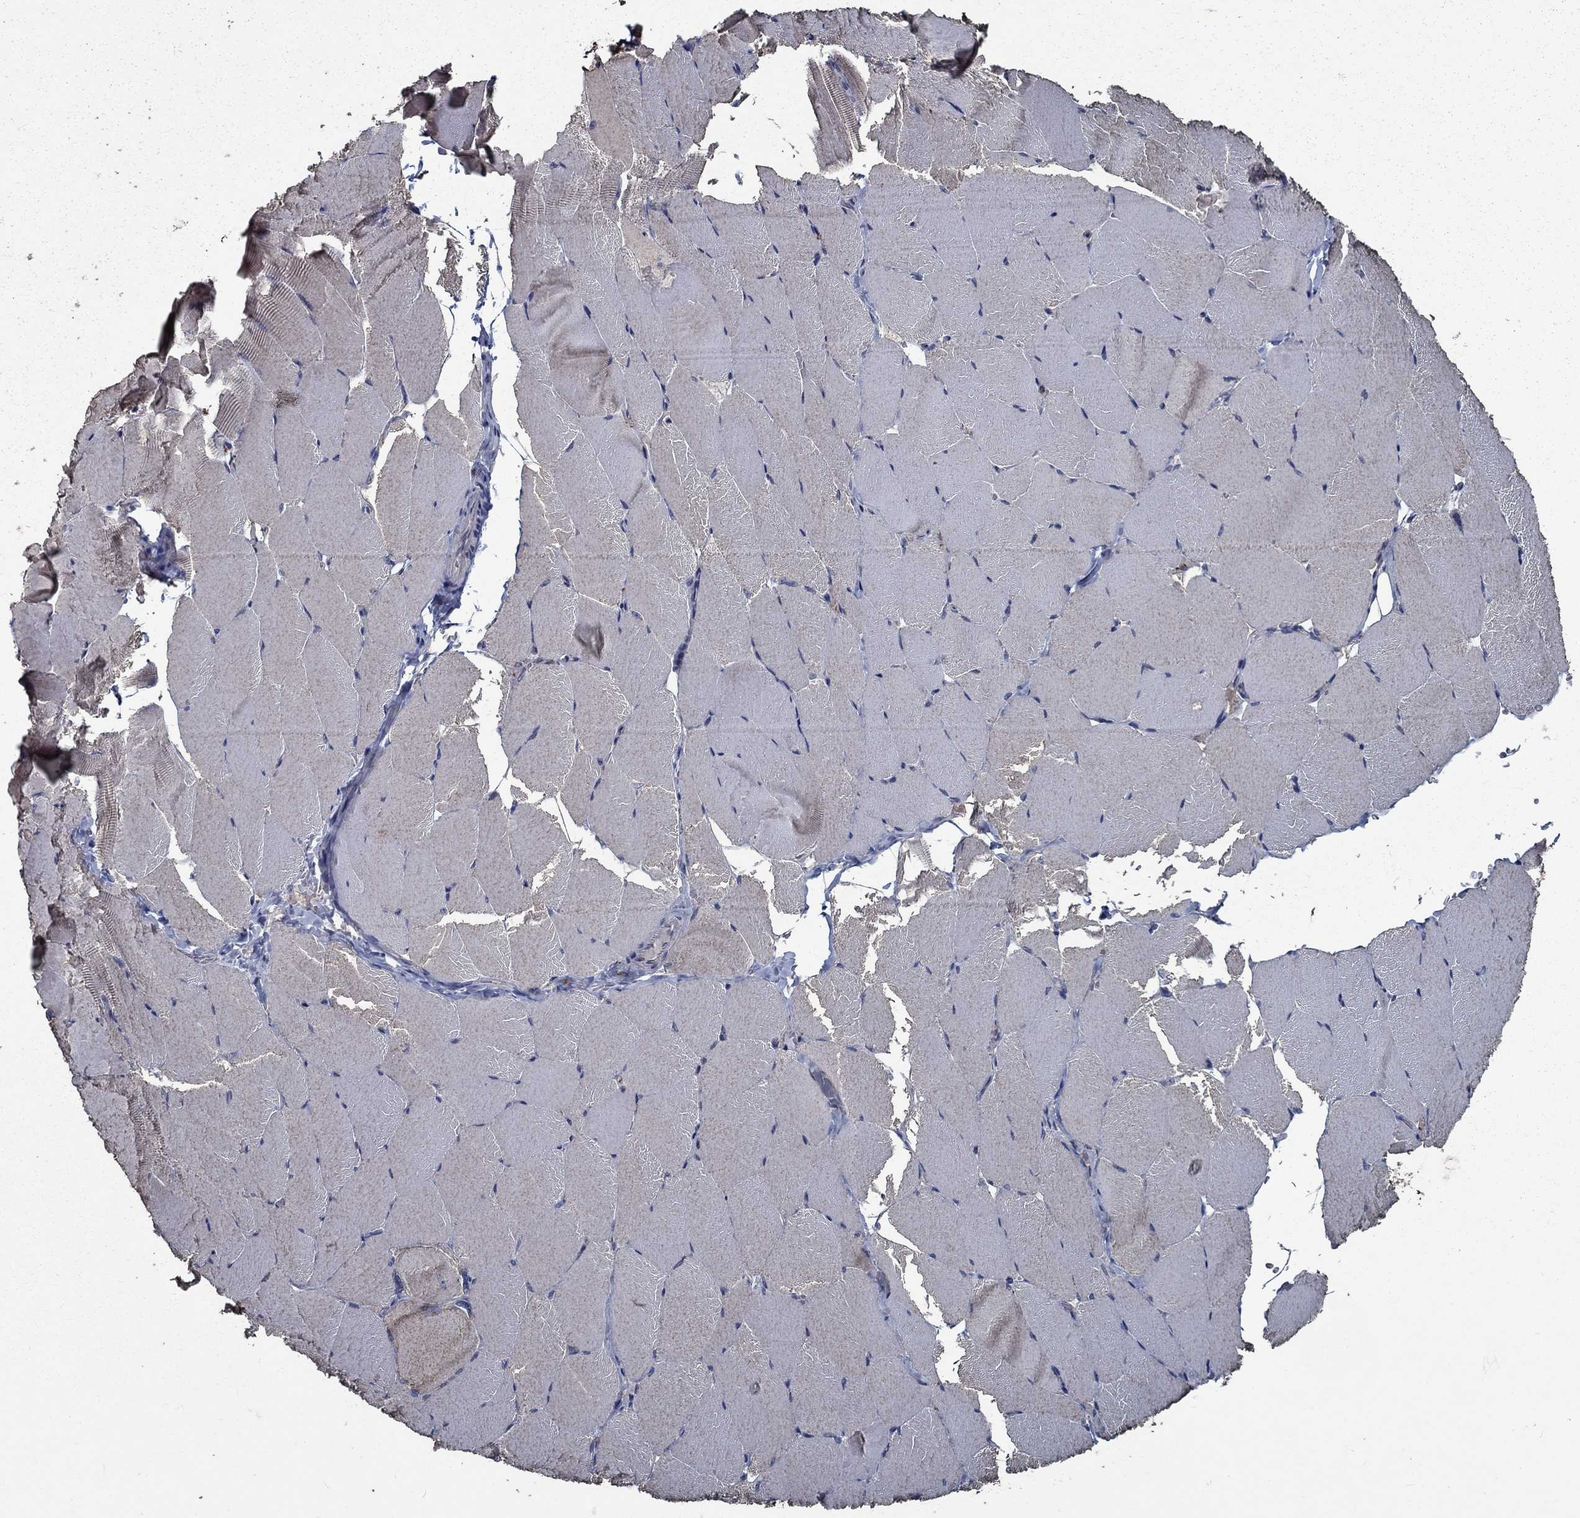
{"staining": {"intensity": "negative", "quantity": "none", "location": "none"}, "tissue": "skeletal muscle", "cell_type": "Myocytes", "image_type": "normal", "snomed": [{"axis": "morphology", "description": "Normal tissue, NOS"}, {"axis": "topography", "description": "Skeletal muscle"}], "caption": "Immunohistochemistry (IHC) of normal skeletal muscle shows no expression in myocytes. (DAB (3,3'-diaminobenzidine) immunohistochemistry (IHC) with hematoxylin counter stain).", "gene": "SLC44A1", "patient": {"sex": "female", "age": 37}}